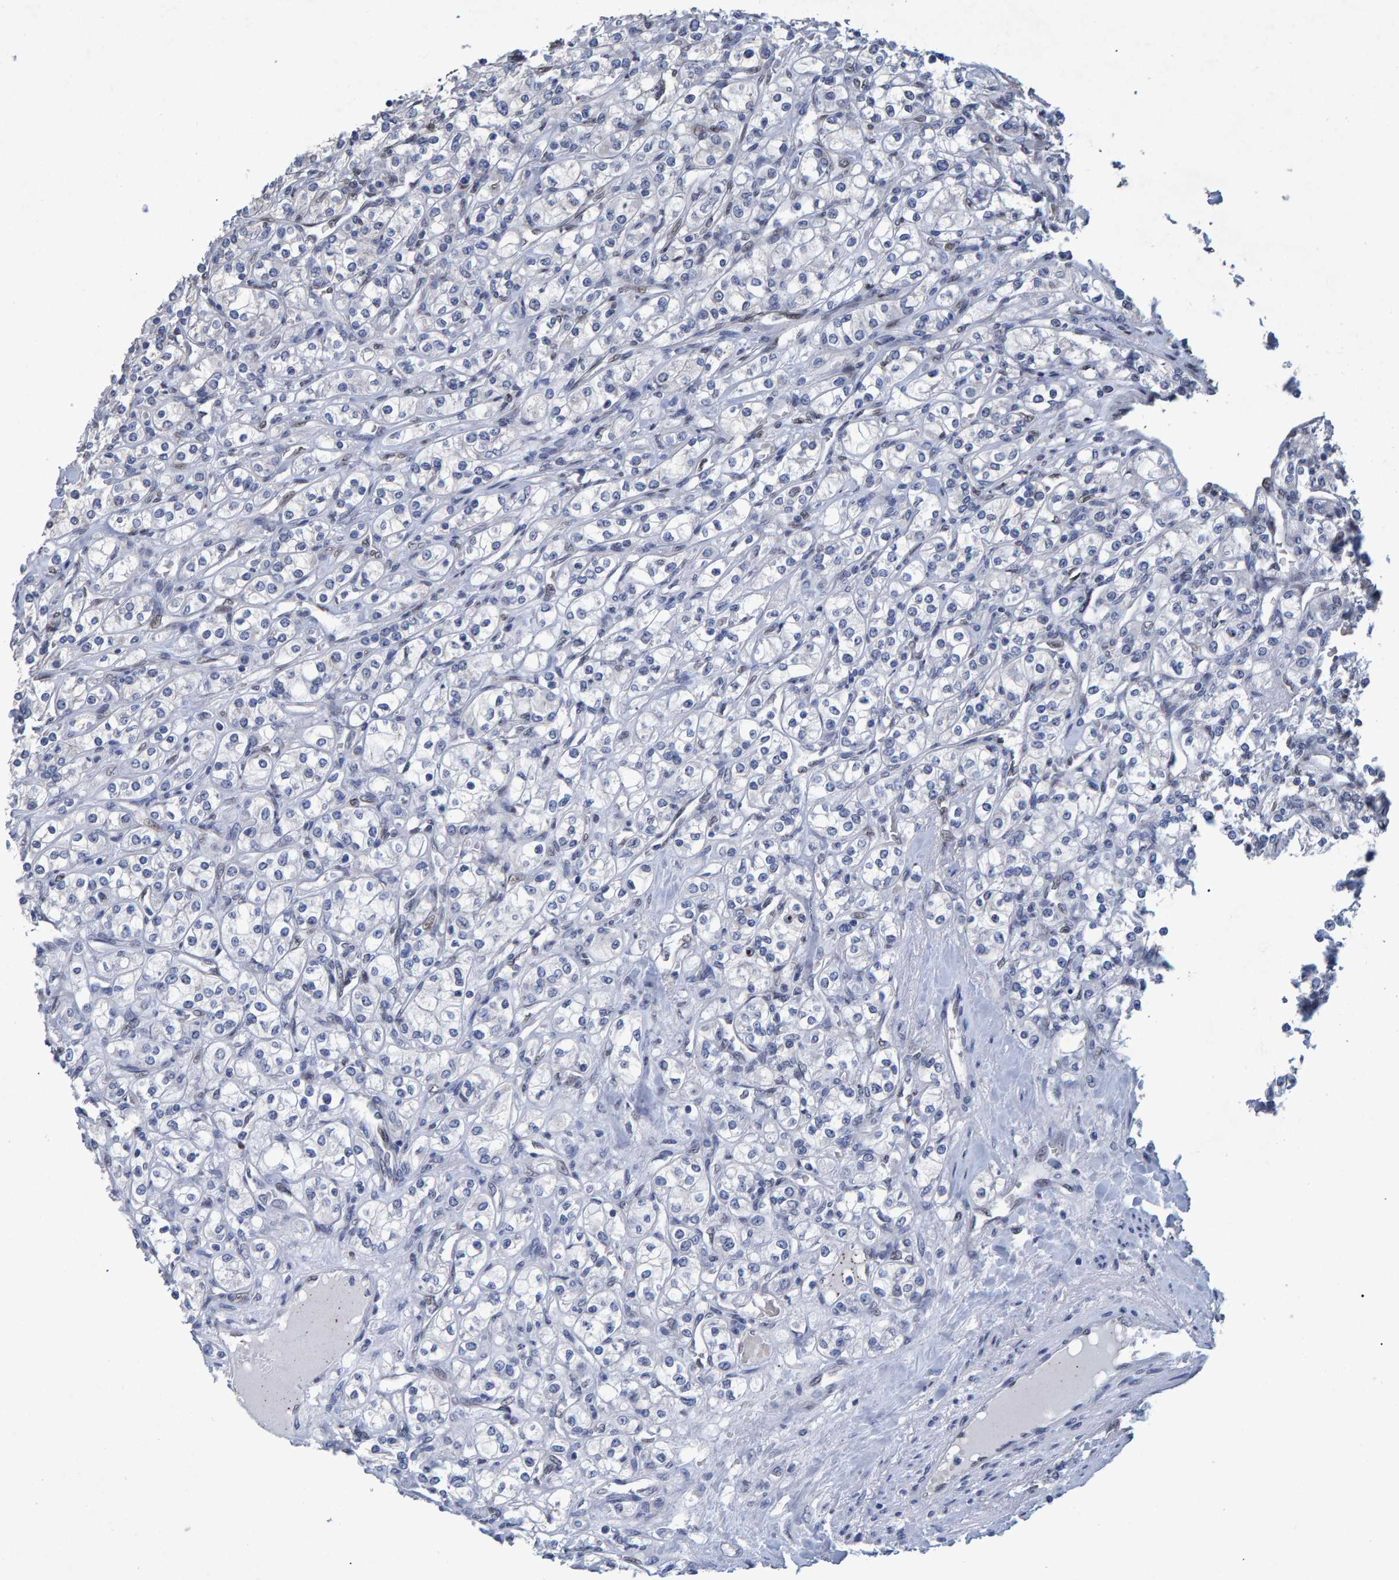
{"staining": {"intensity": "negative", "quantity": "none", "location": "none"}, "tissue": "renal cancer", "cell_type": "Tumor cells", "image_type": "cancer", "snomed": [{"axis": "morphology", "description": "Adenocarcinoma, NOS"}, {"axis": "topography", "description": "Kidney"}], "caption": "Tumor cells show no significant positivity in renal cancer.", "gene": "QKI", "patient": {"sex": "male", "age": 77}}